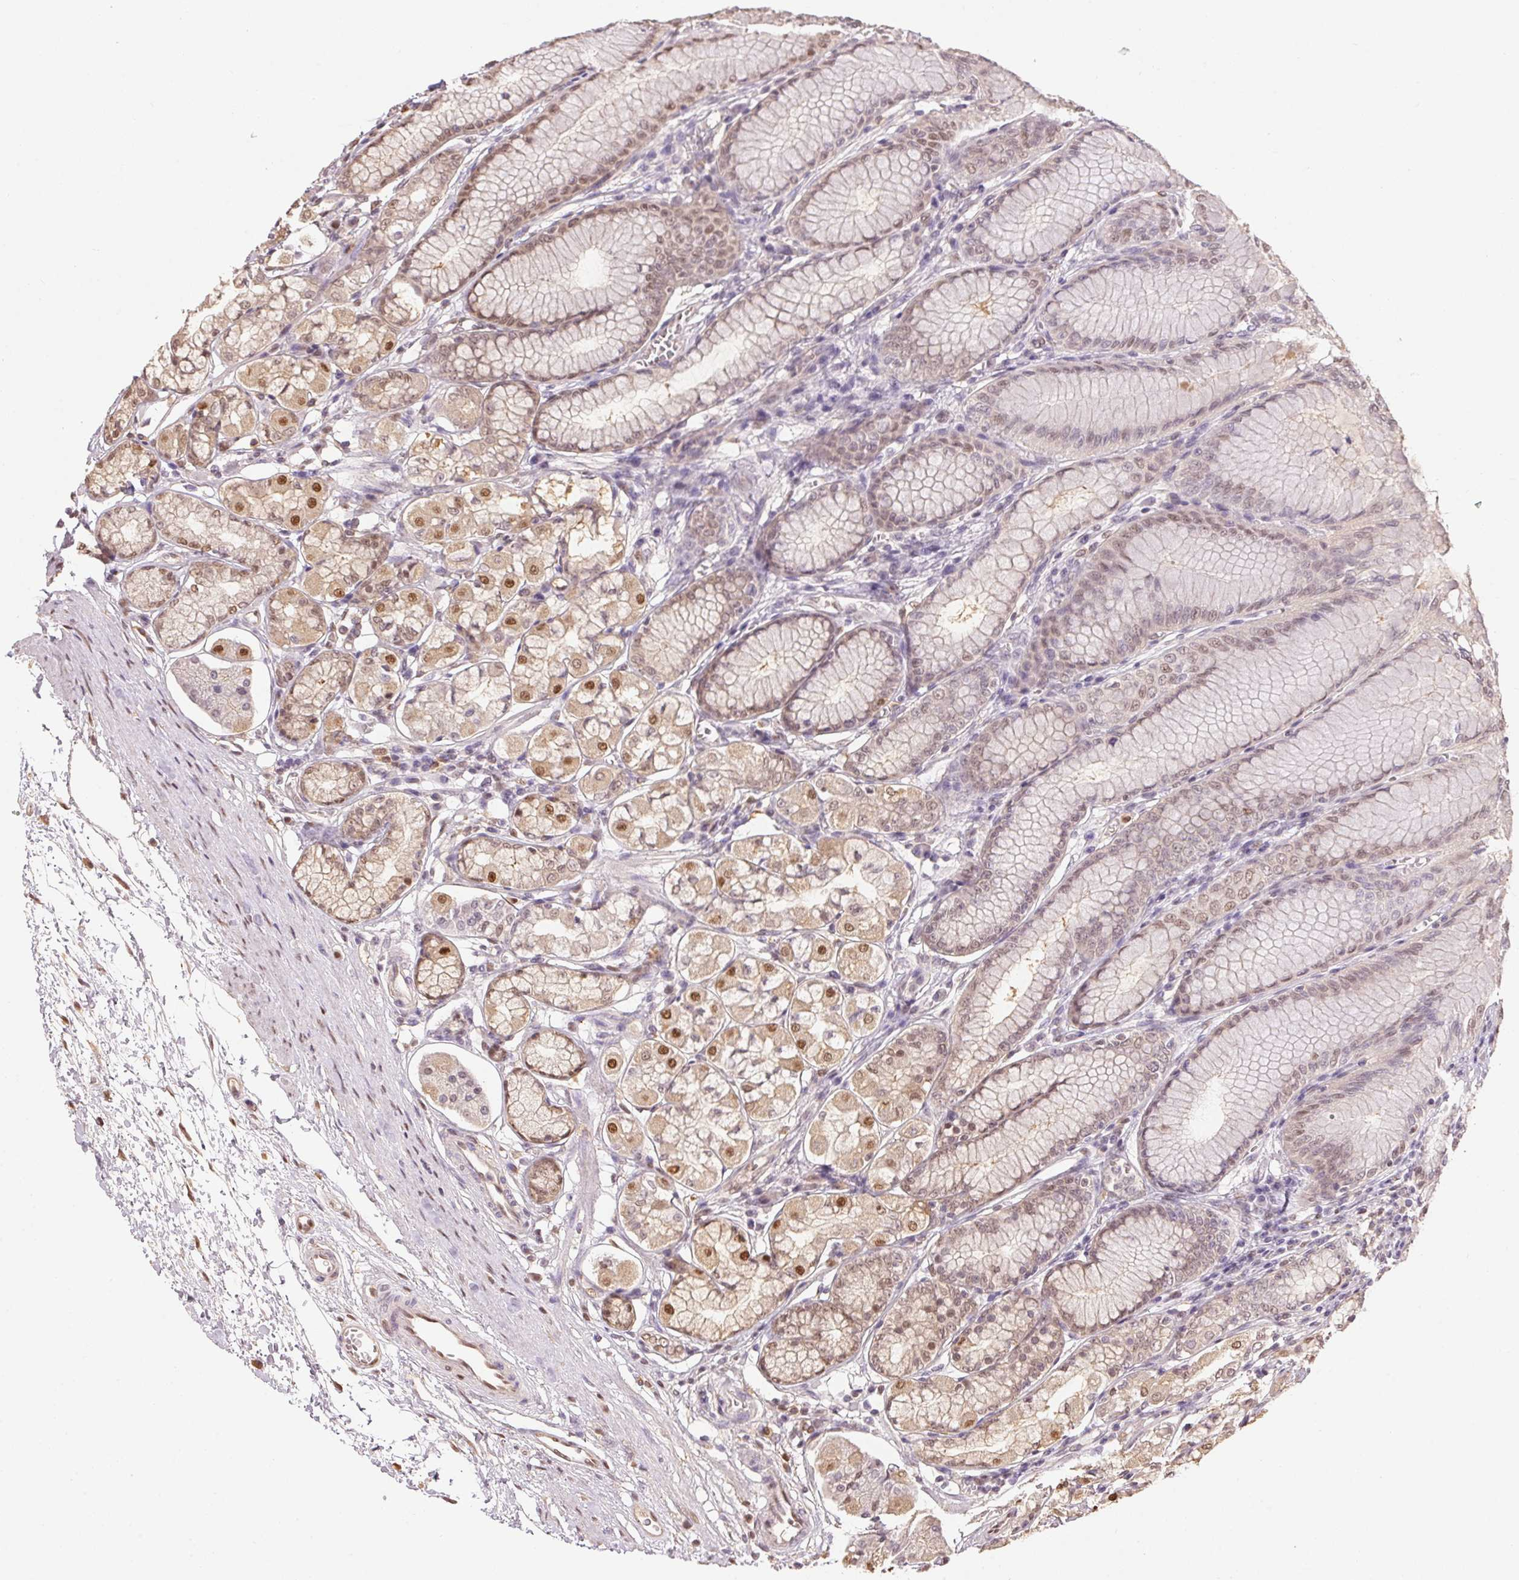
{"staining": {"intensity": "moderate", "quantity": ">75%", "location": "cytoplasmic/membranous,nuclear"}, "tissue": "stomach", "cell_type": "Glandular cells", "image_type": "normal", "snomed": [{"axis": "morphology", "description": "Normal tissue, NOS"}, {"axis": "topography", "description": "Stomach"}, {"axis": "topography", "description": "Stomach, lower"}], "caption": "An IHC micrograph of unremarkable tissue is shown. Protein staining in brown shows moderate cytoplasmic/membranous,nuclear positivity in stomach within glandular cells. The staining was performed using DAB (3,3'-diaminobenzidine), with brown indicating positive protein expression. Nuclei are stained blue with hematoxylin.", "gene": "TPI1", "patient": {"sex": "male", "age": 76}}